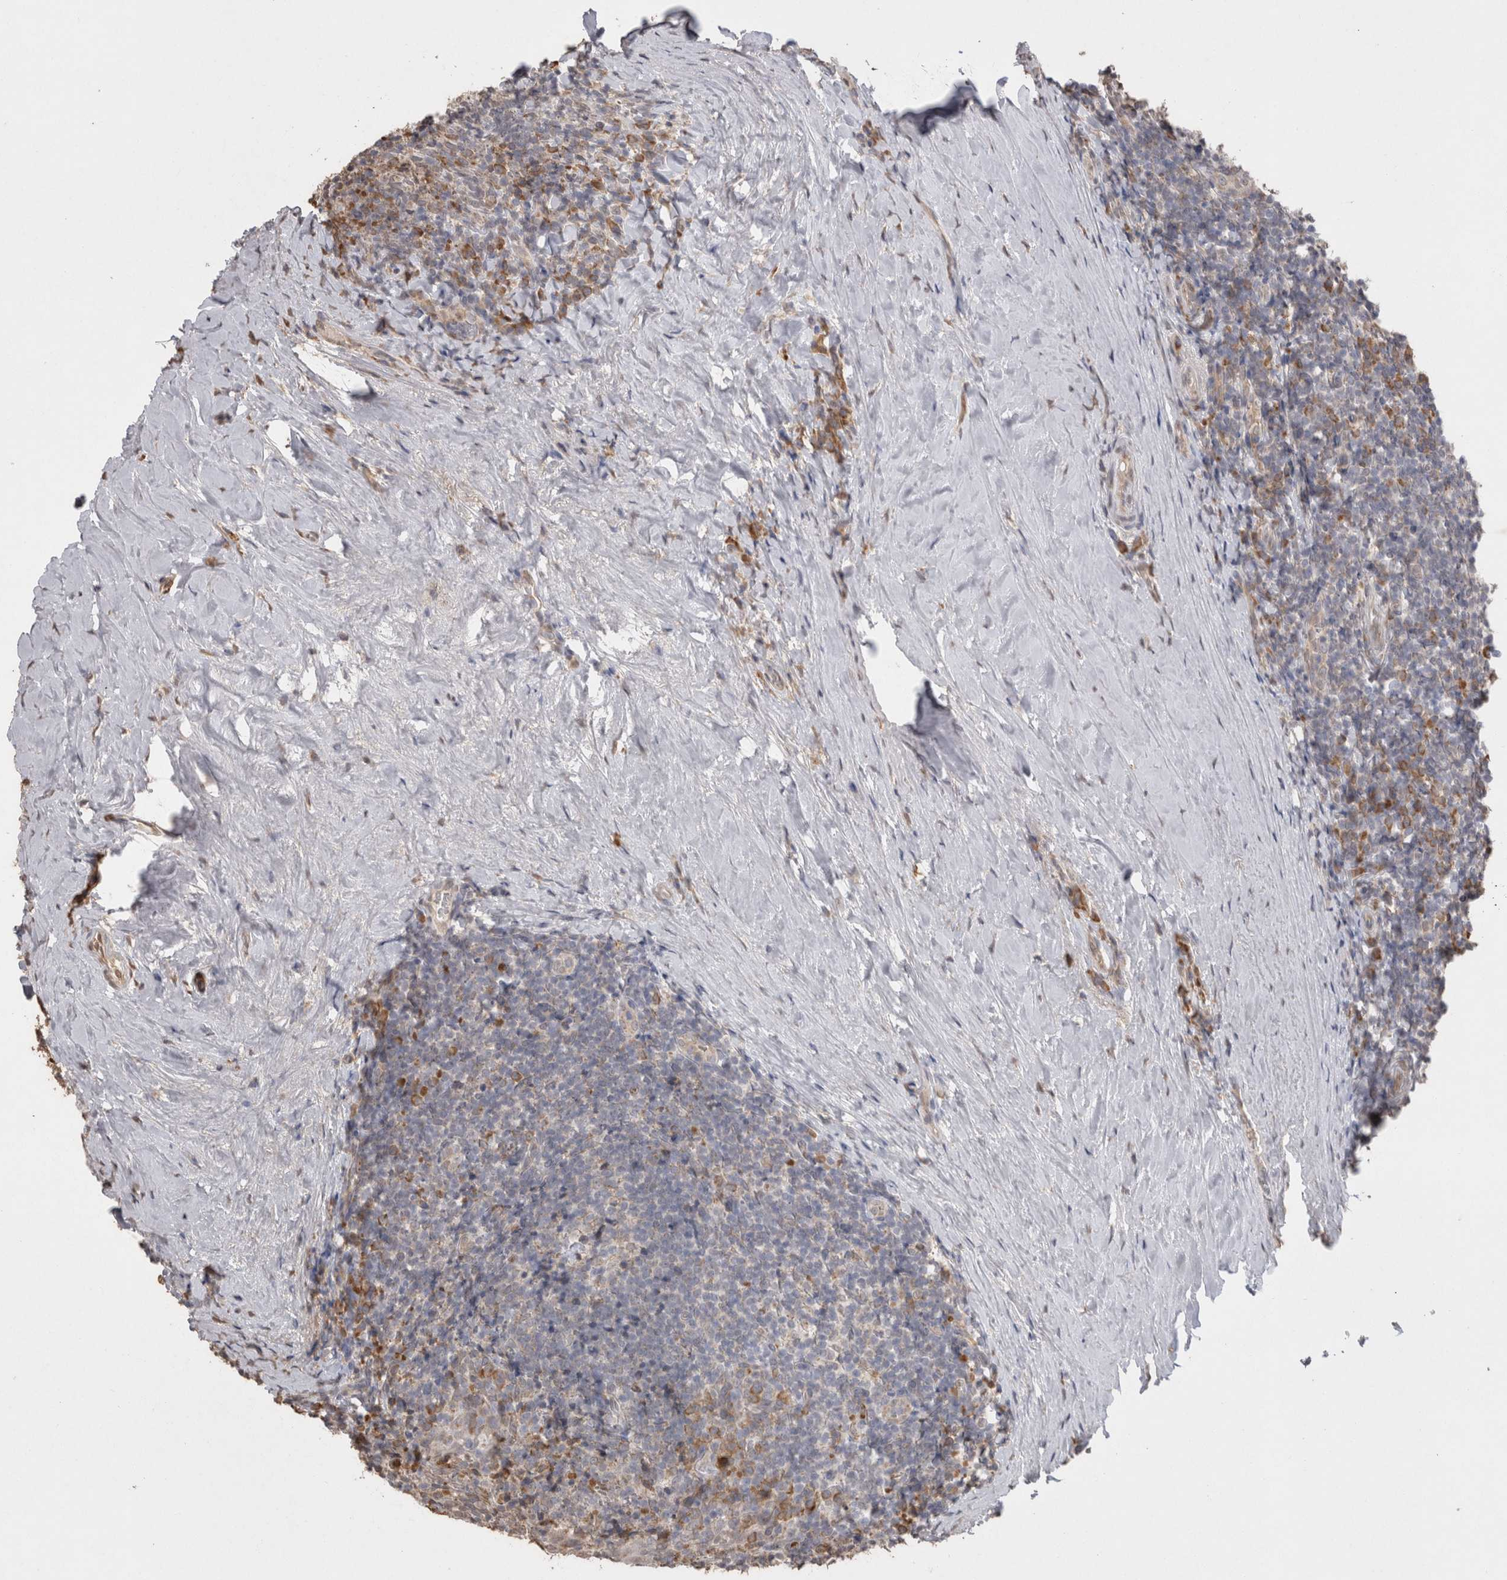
{"staining": {"intensity": "weak", "quantity": "<25%", "location": "cytoplasmic/membranous"}, "tissue": "tonsil", "cell_type": "Germinal center cells", "image_type": "normal", "snomed": [{"axis": "morphology", "description": "Normal tissue, NOS"}, {"axis": "topography", "description": "Tonsil"}], "caption": "An image of tonsil stained for a protein exhibits no brown staining in germinal center cells.", "gene": "NOMO1", "patient": {"sex": "male", "age": 37}}